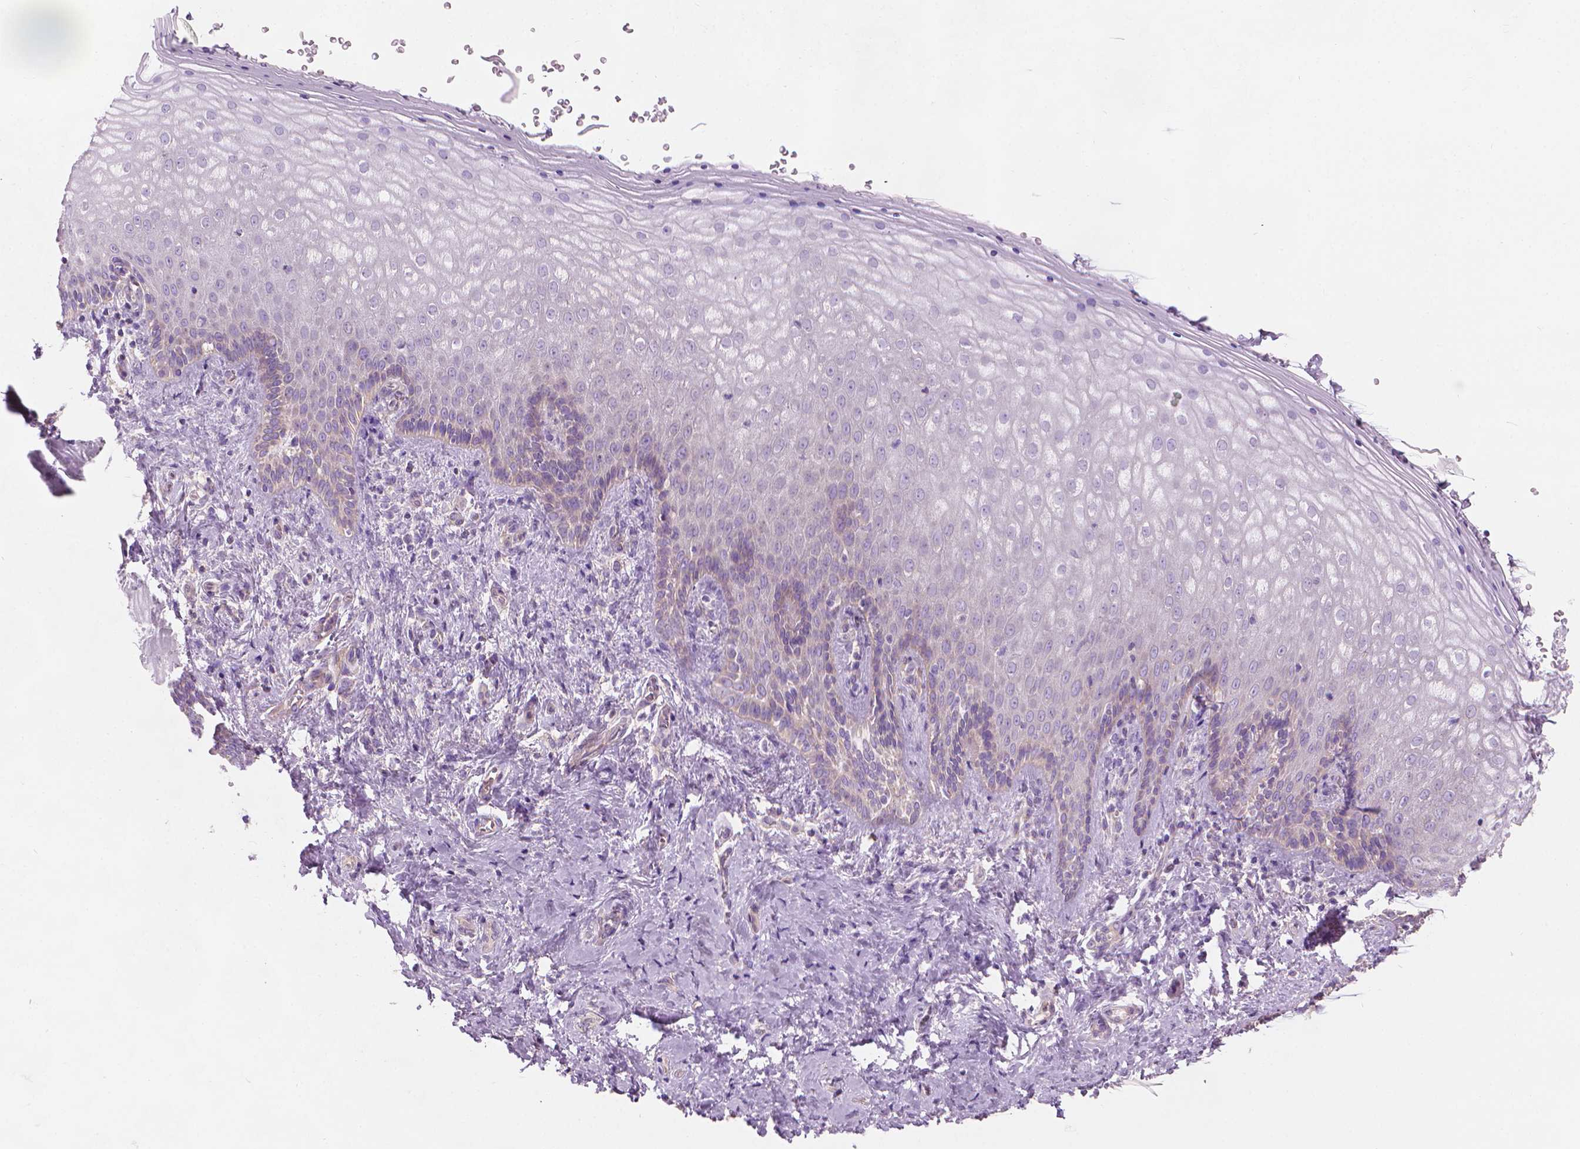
{"staining": {"intensity": "negative", "quantity": "none", "location": "none"}, "tissue": "vagina", "cell_type": "Squamous epithelial cells", "image_type": "normal", "snomed": [{"axis": "morphology", "description": "Normal tissue, NOS"}, {"axis": "topography", "description": "Vagina"}], "caption": "Protein analysis of benign vagina displays no significant staining in squamous epithelial cells.", "gene": "TTC29", "patient": {"sex": "female", "age": 42}}